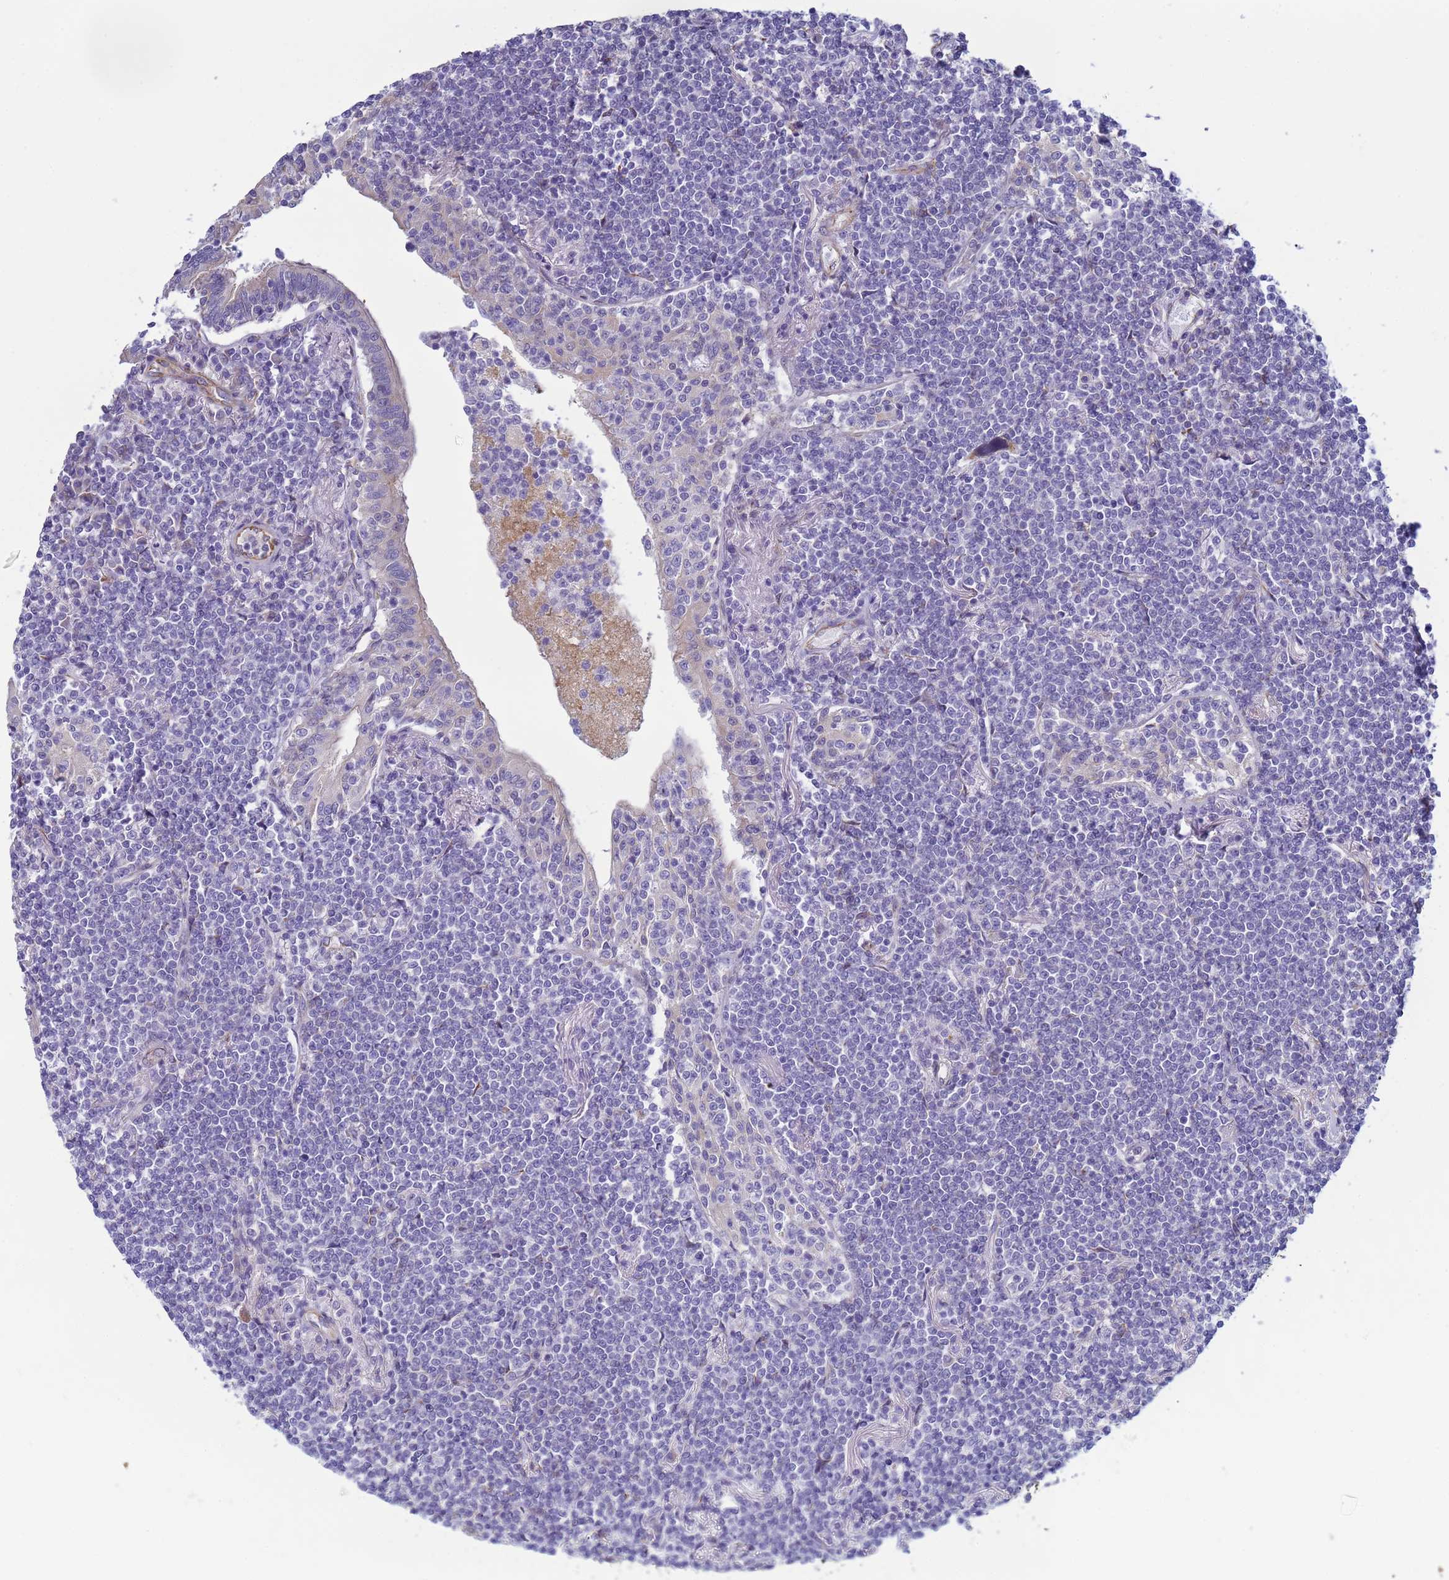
{"staining": {"intensity": "negative", "quantity": "none", "location": "none"}, "tissue": "lymphoma", "cell_type": "Tumor cells", "image_type": "cancer", "snomed": [{"axis": "morphology", "description": "Malignant lymphoma, non-Hodgkin's type, Low grade"}, {"axis": "topography", "description": "Lung"}], "caption": "High magnification brightfield microscopy of lymphoma stained with DAB (brown) and counterstained with hematoxylin (blue): tumor cells show no significant expression.", "gene": "TRPC6", "patient": {"sex": "female", "age": 71}}